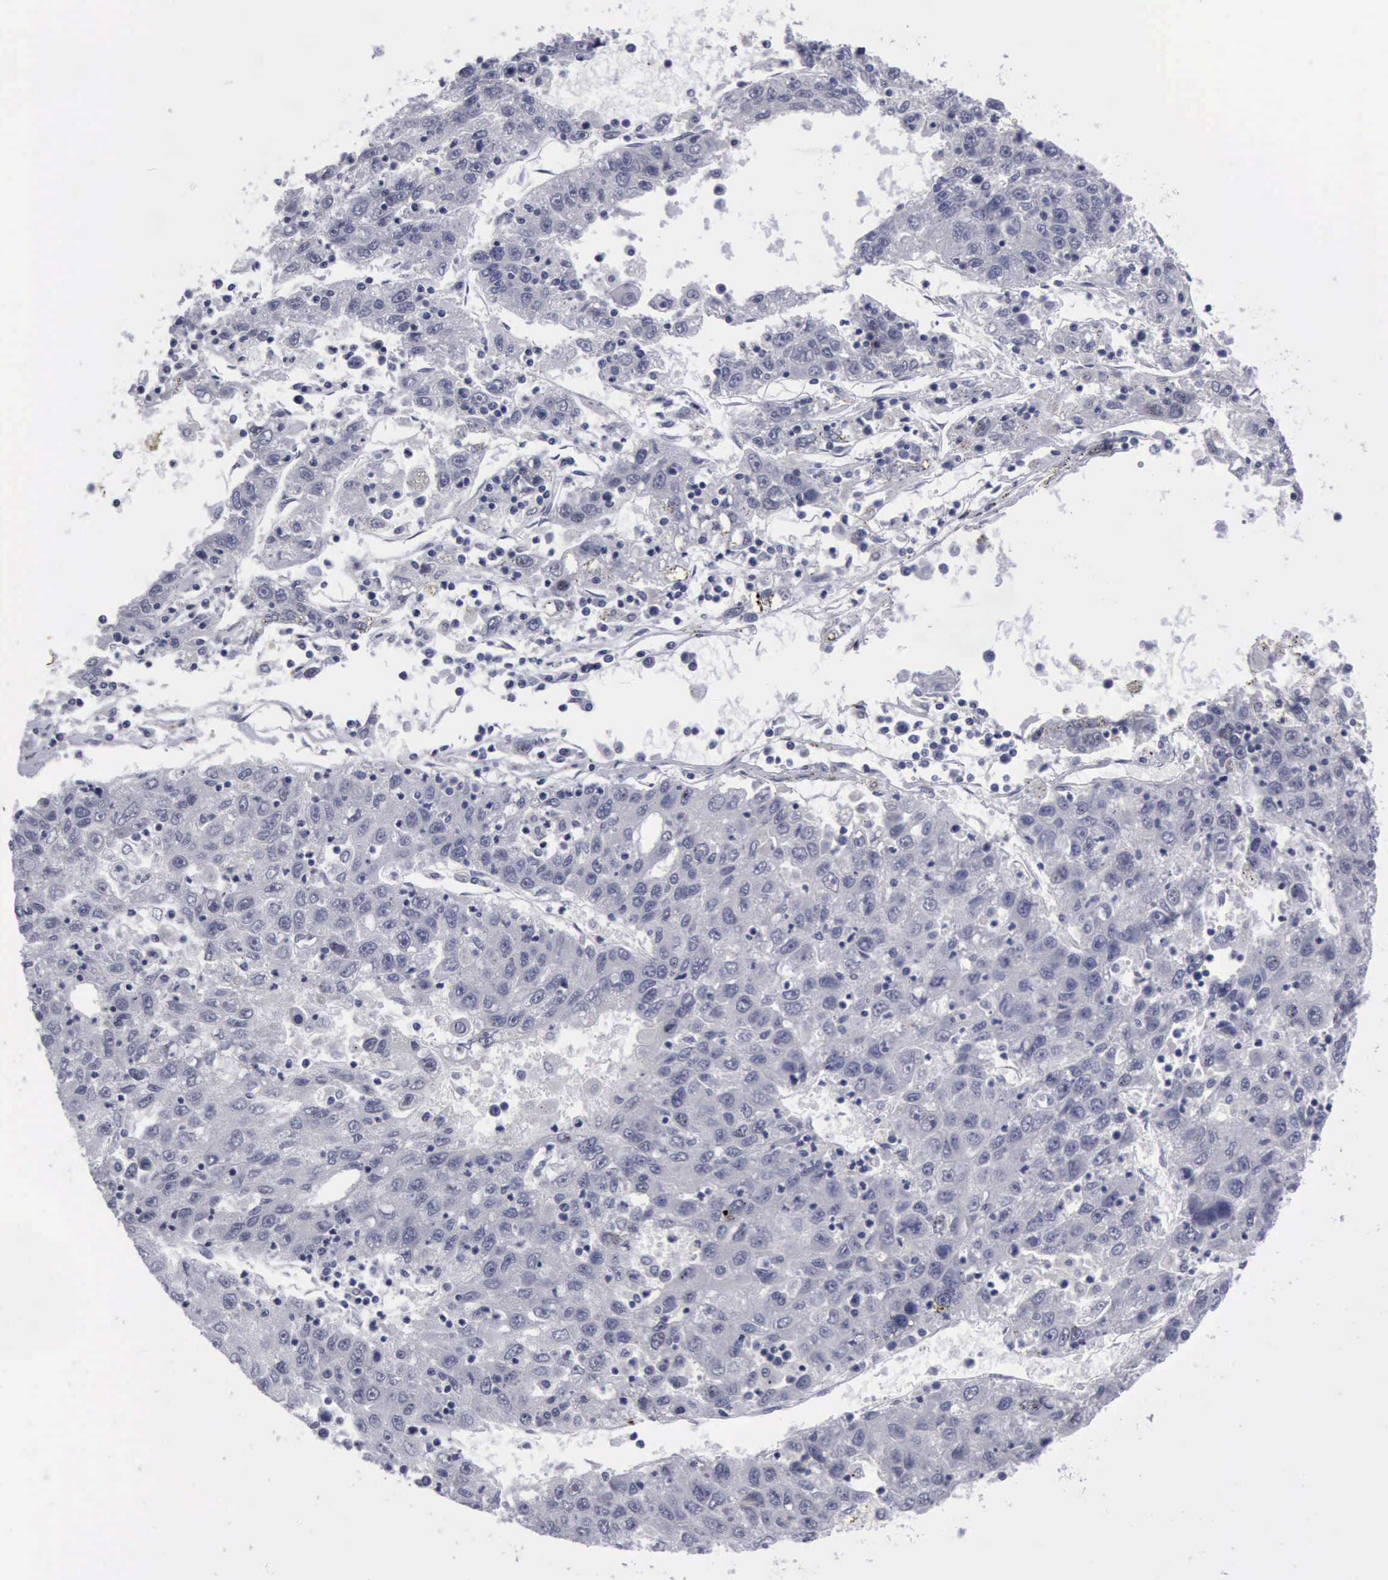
{"staining": {"intensity": "negative", "quantity": "none", "location": "none"}, "tissue": "liver cancer", "cell_type": "Tumor cells", "image_type": "cancer", "snomed": [{"axis": "morphology", "description": "Carcinoma, Hepatocellular, NOS"}, {"axis": "topography", "description": "Liver"}], "caption": "This is an IHC micrograph of human liver cancer. There is no expression in tumor cells.", "gene": "KRT13", "patient": {"sex": "male", "age": 49}}